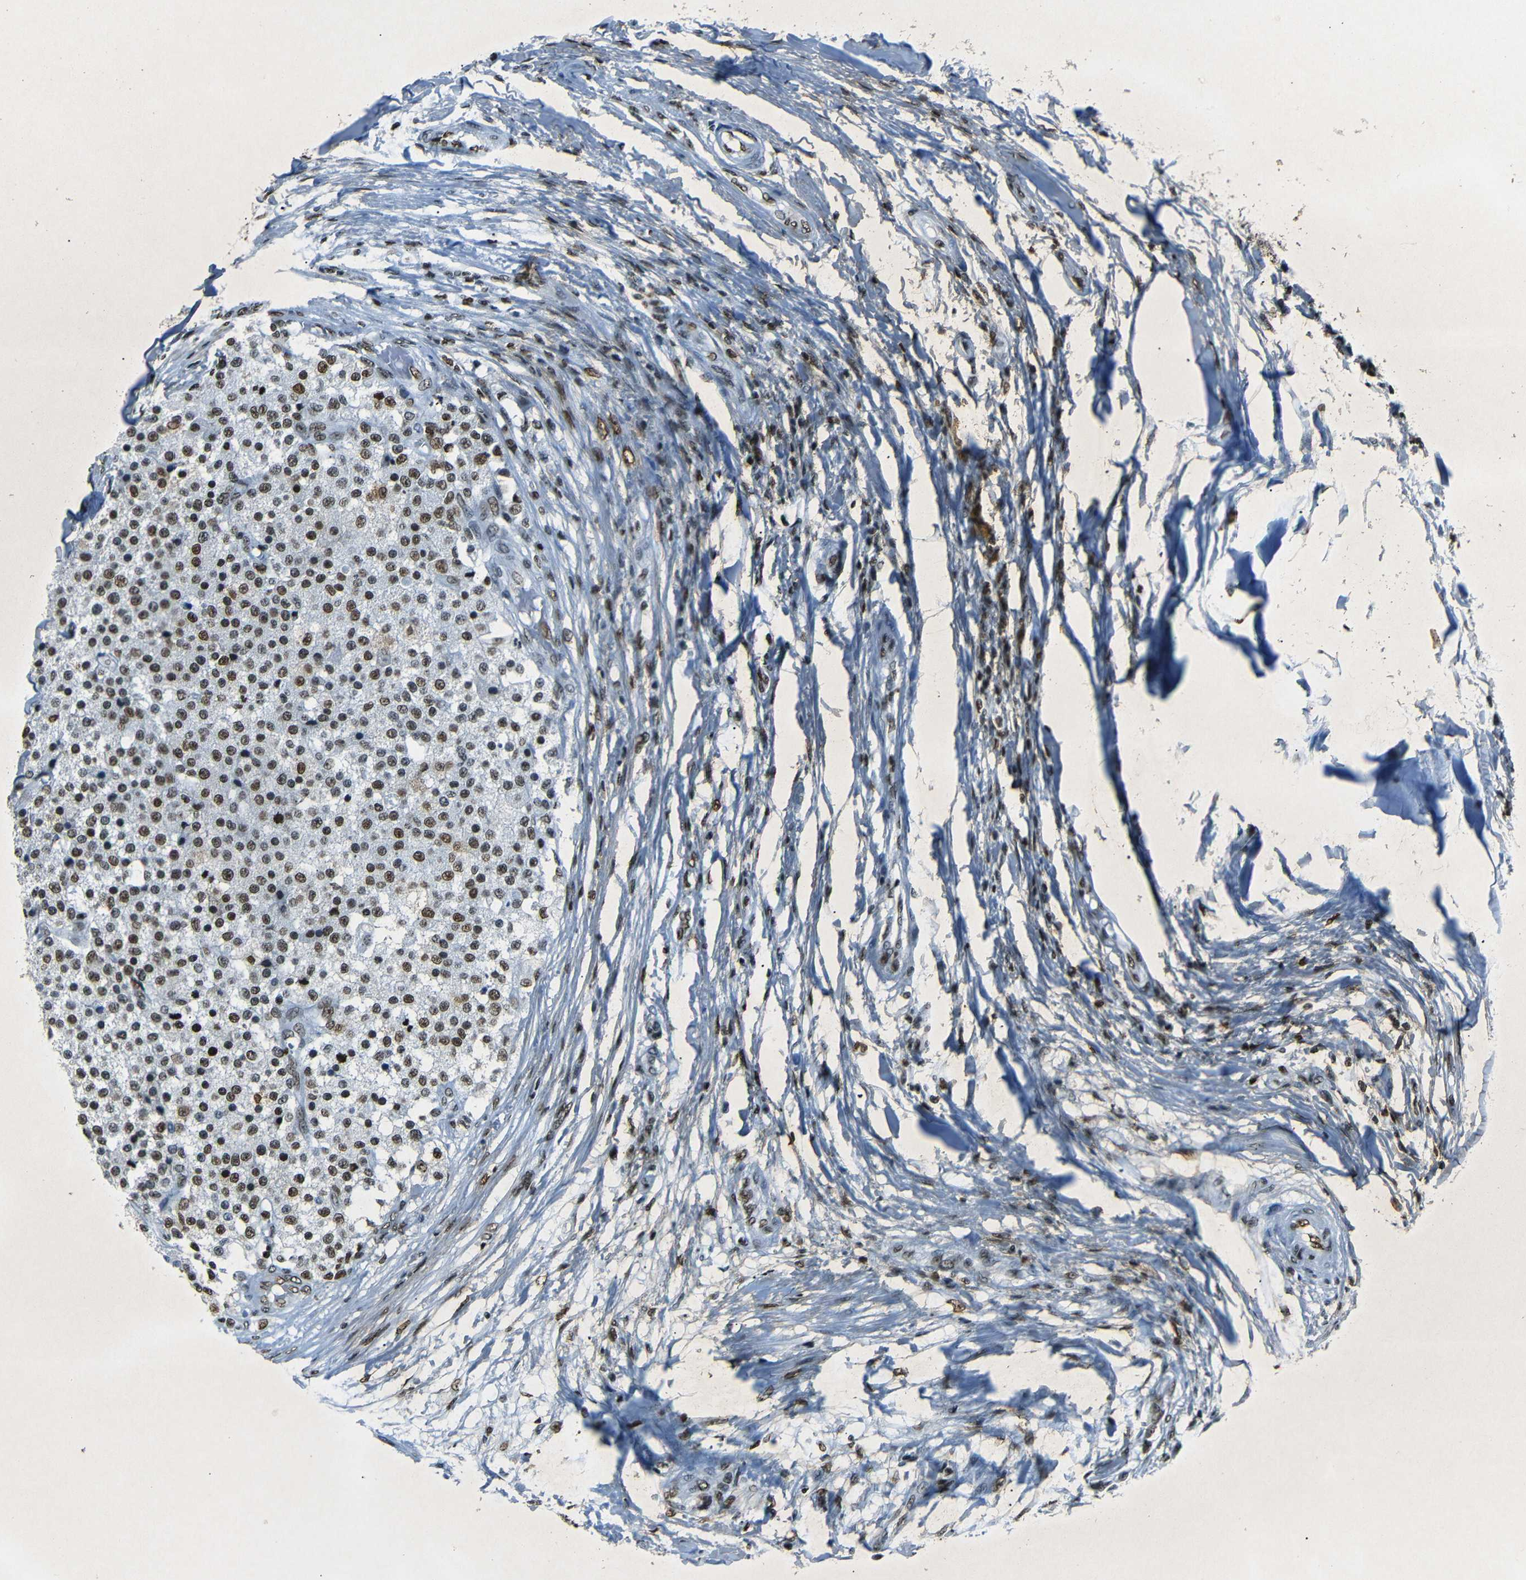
{"staining": {"intensity": "strong", "quantity": ">75%", "location": "nuclear"}, "tissue": "testis cancer", "cell_type": "Tumor cells", "image_type": "cancer", "snomed": [{"axis": "morphology", "description": "Seminoma, NOS"}, {"axis": "topography", "description": "Testis"}], "caption": "About >75% of tumor cells in testis cancer reveal strong nuclear protein positivity as visualized by brown immunohistochemical staining.", "gene": "HMGN1", "patient": {"sex": "male", "age": 59}}